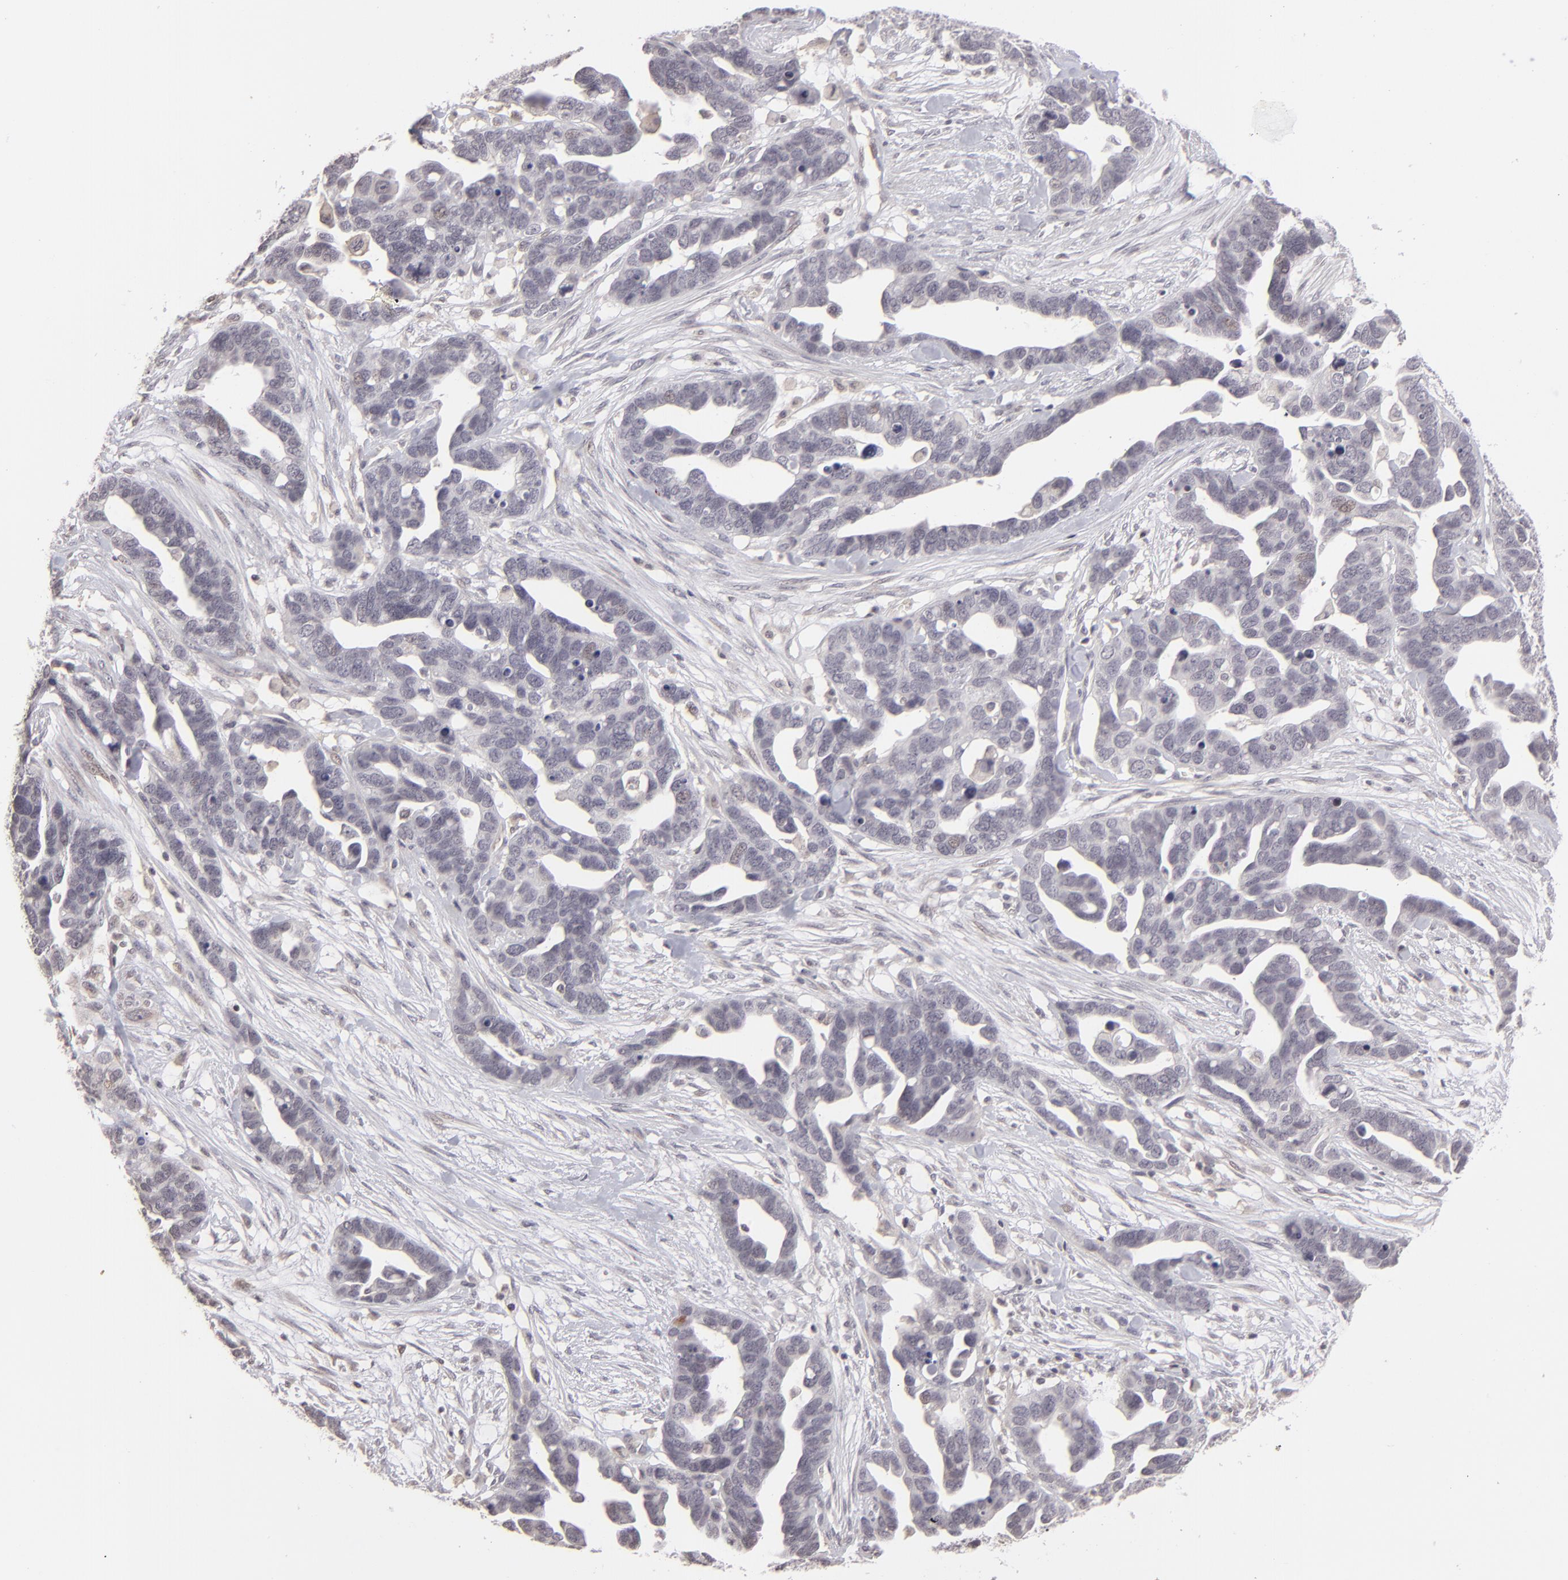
{"staining": {"intensity": "negative", "quantity": "none", "location": "none"}, "tissue": "ovarian cancer", "cell_type": "Tumor cells", "image_type": "cancer", "snomed": [{"axis": "morphology", "description": "Cystadenocarcinoma, serous, NOS"}, {"axis": "topography", "description": "Ovary"}], "caption": "Ovarian cancer (serous cystadenocarcinoma) was stained to show a protein in brown. There is no significant positivity in tumor cells.", "gene": "CLDN2", "patient": {"sex": "female", "age": 54}}